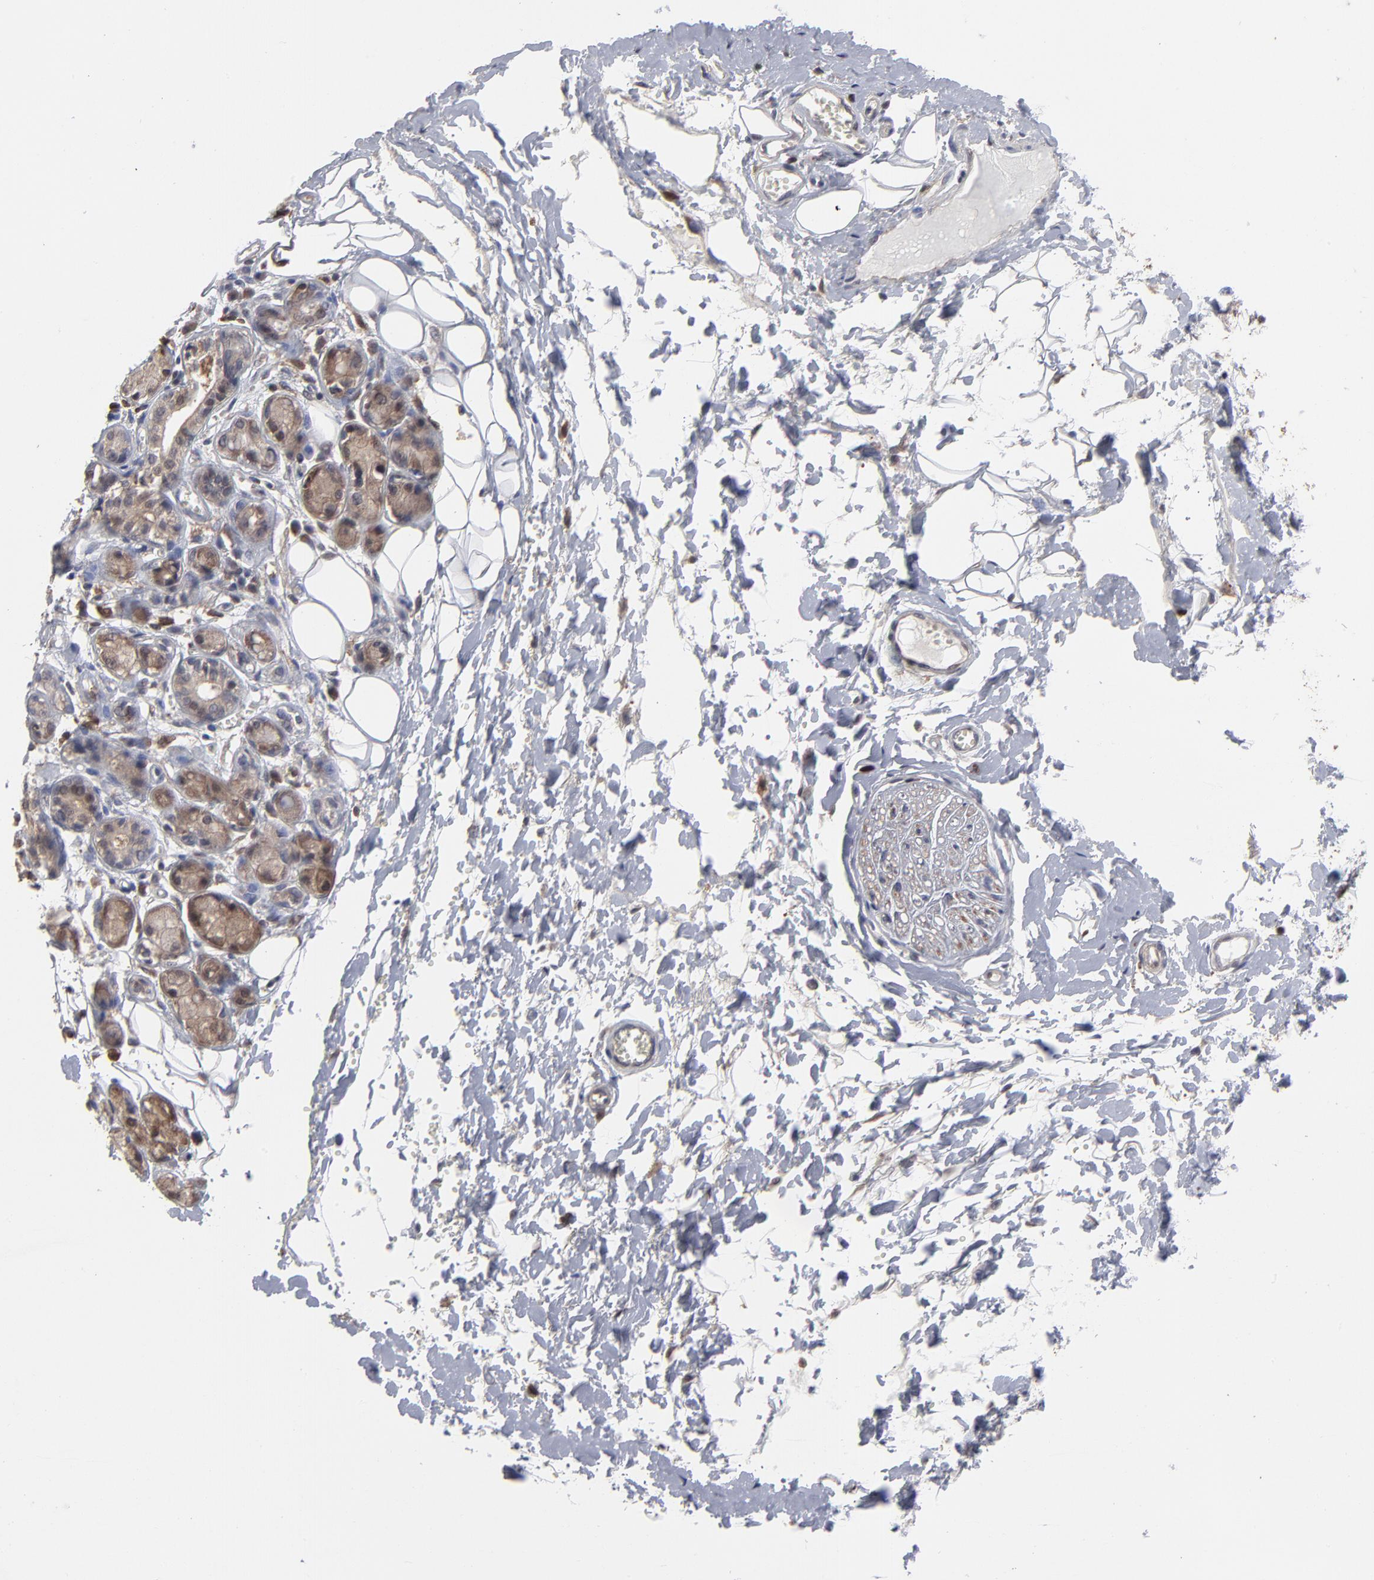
{"staining": {"intensity": "weak", "quantity": "25%-75%", "location": "nuclear"}, "tissue": "adipose tissue", "cell_type": "Adipocytes", "image_type": "normal", "snomed": [{"axis": "morphology", "description": "Normal tissue, NOS"}, {"axis": "morphology", "description": "Inflammation, NOS"}, {"axis": "topography", "description": "Salivary gland"}, {"axis": "topography", "description": "Peripheral nerve tissue"}], "caption": "High-power microscopy captured an IHC histopathology image of benign adipose tissue, revealing weak nuclear positivity in about 25%-75% of adipocytes.", "gene": "MAP2K1", "patient": {"sex": "female", "age": 75}}